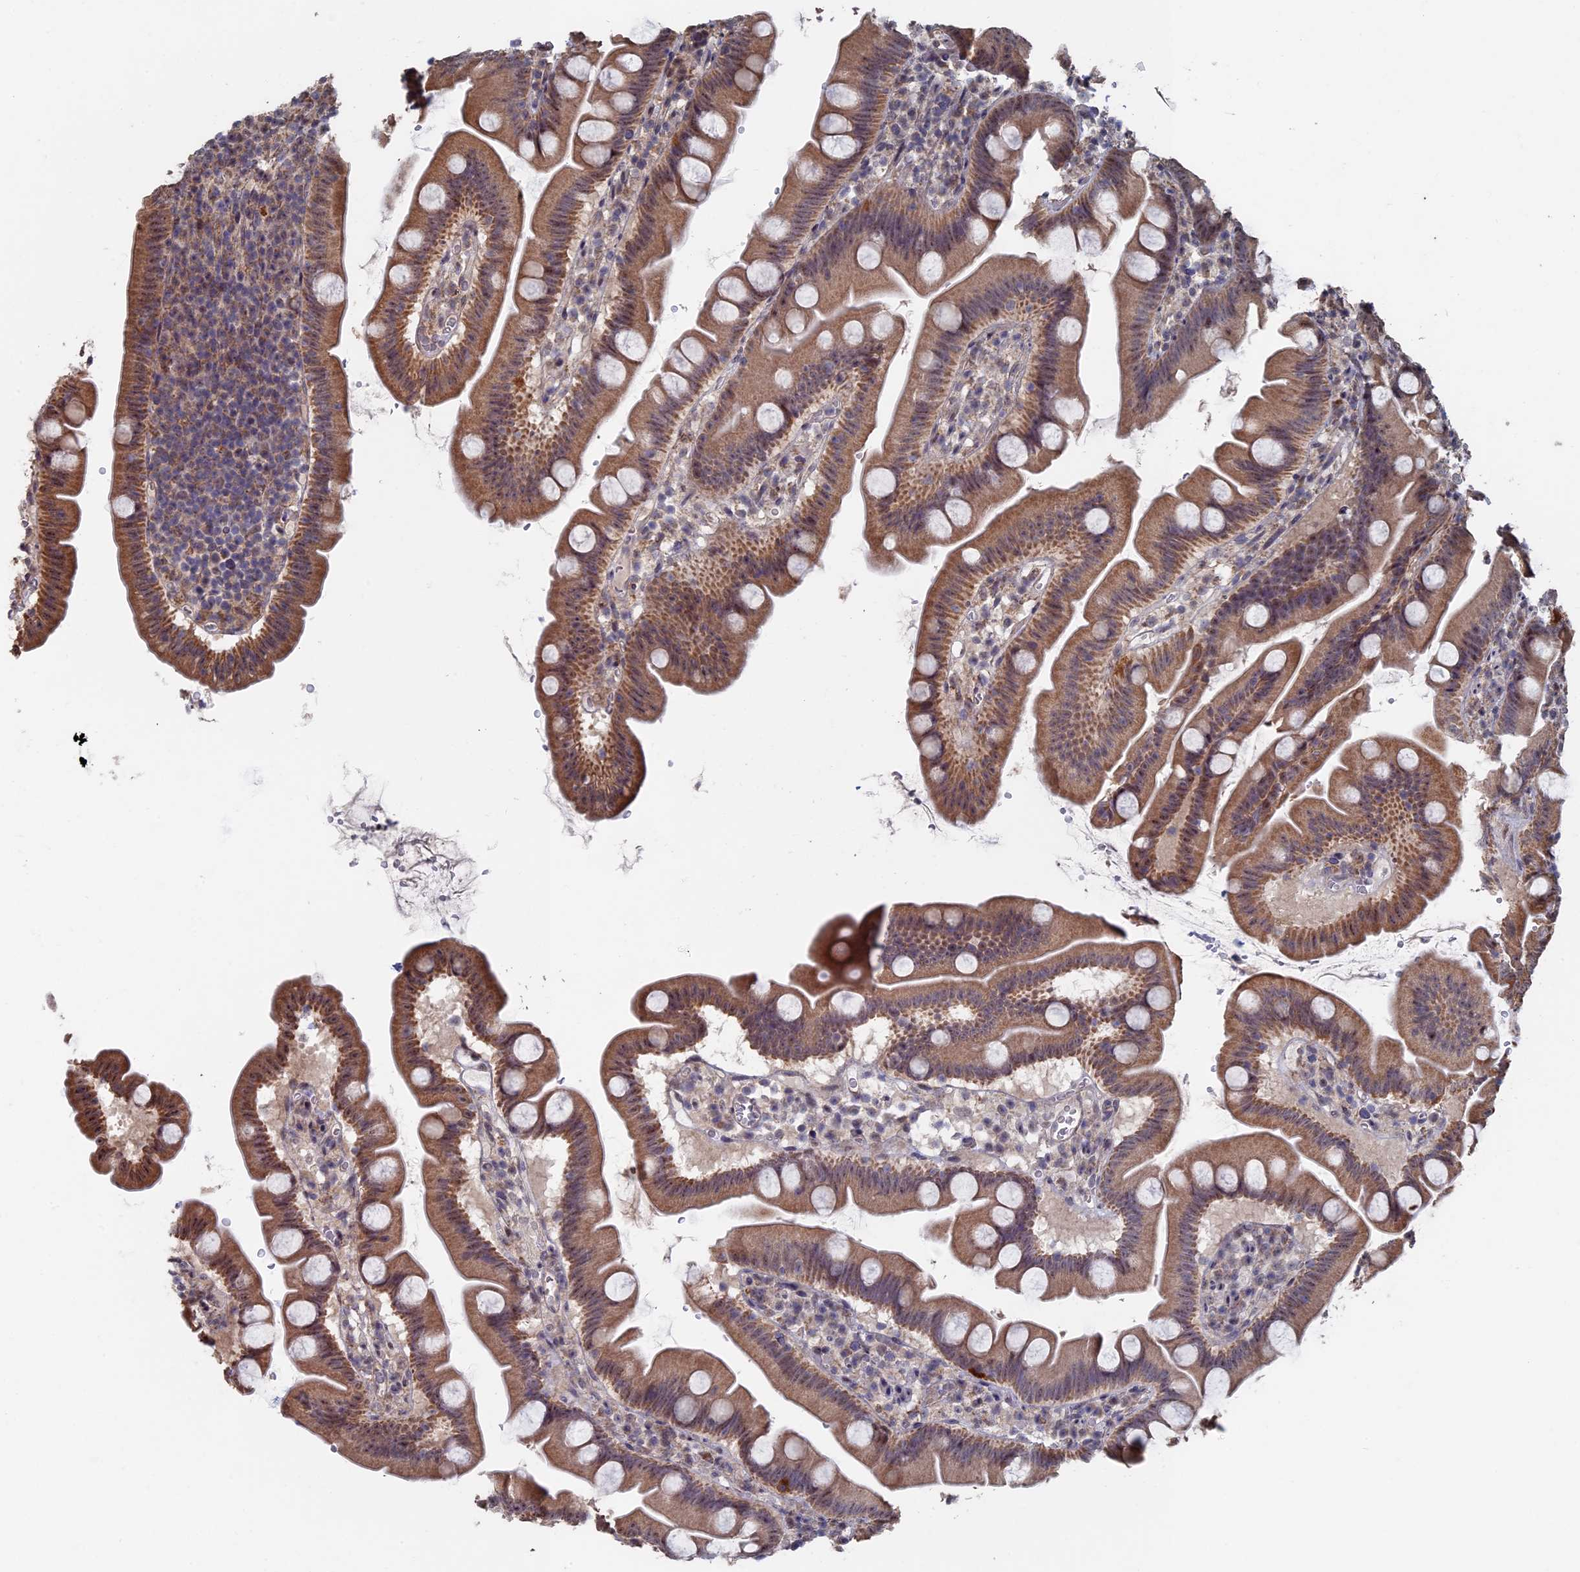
{"staining": {"intensity": "moderate", "quantity": ">75%", "location": "cytoplasmic/membranous"}, "tissue": "small intestine", "cell_type": "Glandular cells", "image_type": "normal", "snomed": [{"axis": "morphology", "description": "Normal tissue, NOS"}, {"axis": "topography", "description": "Small intestine"}], "caption": "A brown stain highlights moderate cytoplasmic/membranous expression of a protein in glandular cells of unremarkable small intestine. (DAB (3,3'-diaminobenzidine) IHC with brightfield microscopy, high magnification).", "gene": "KIAA1328", "patient": {"sex": "female", "age": 68}}